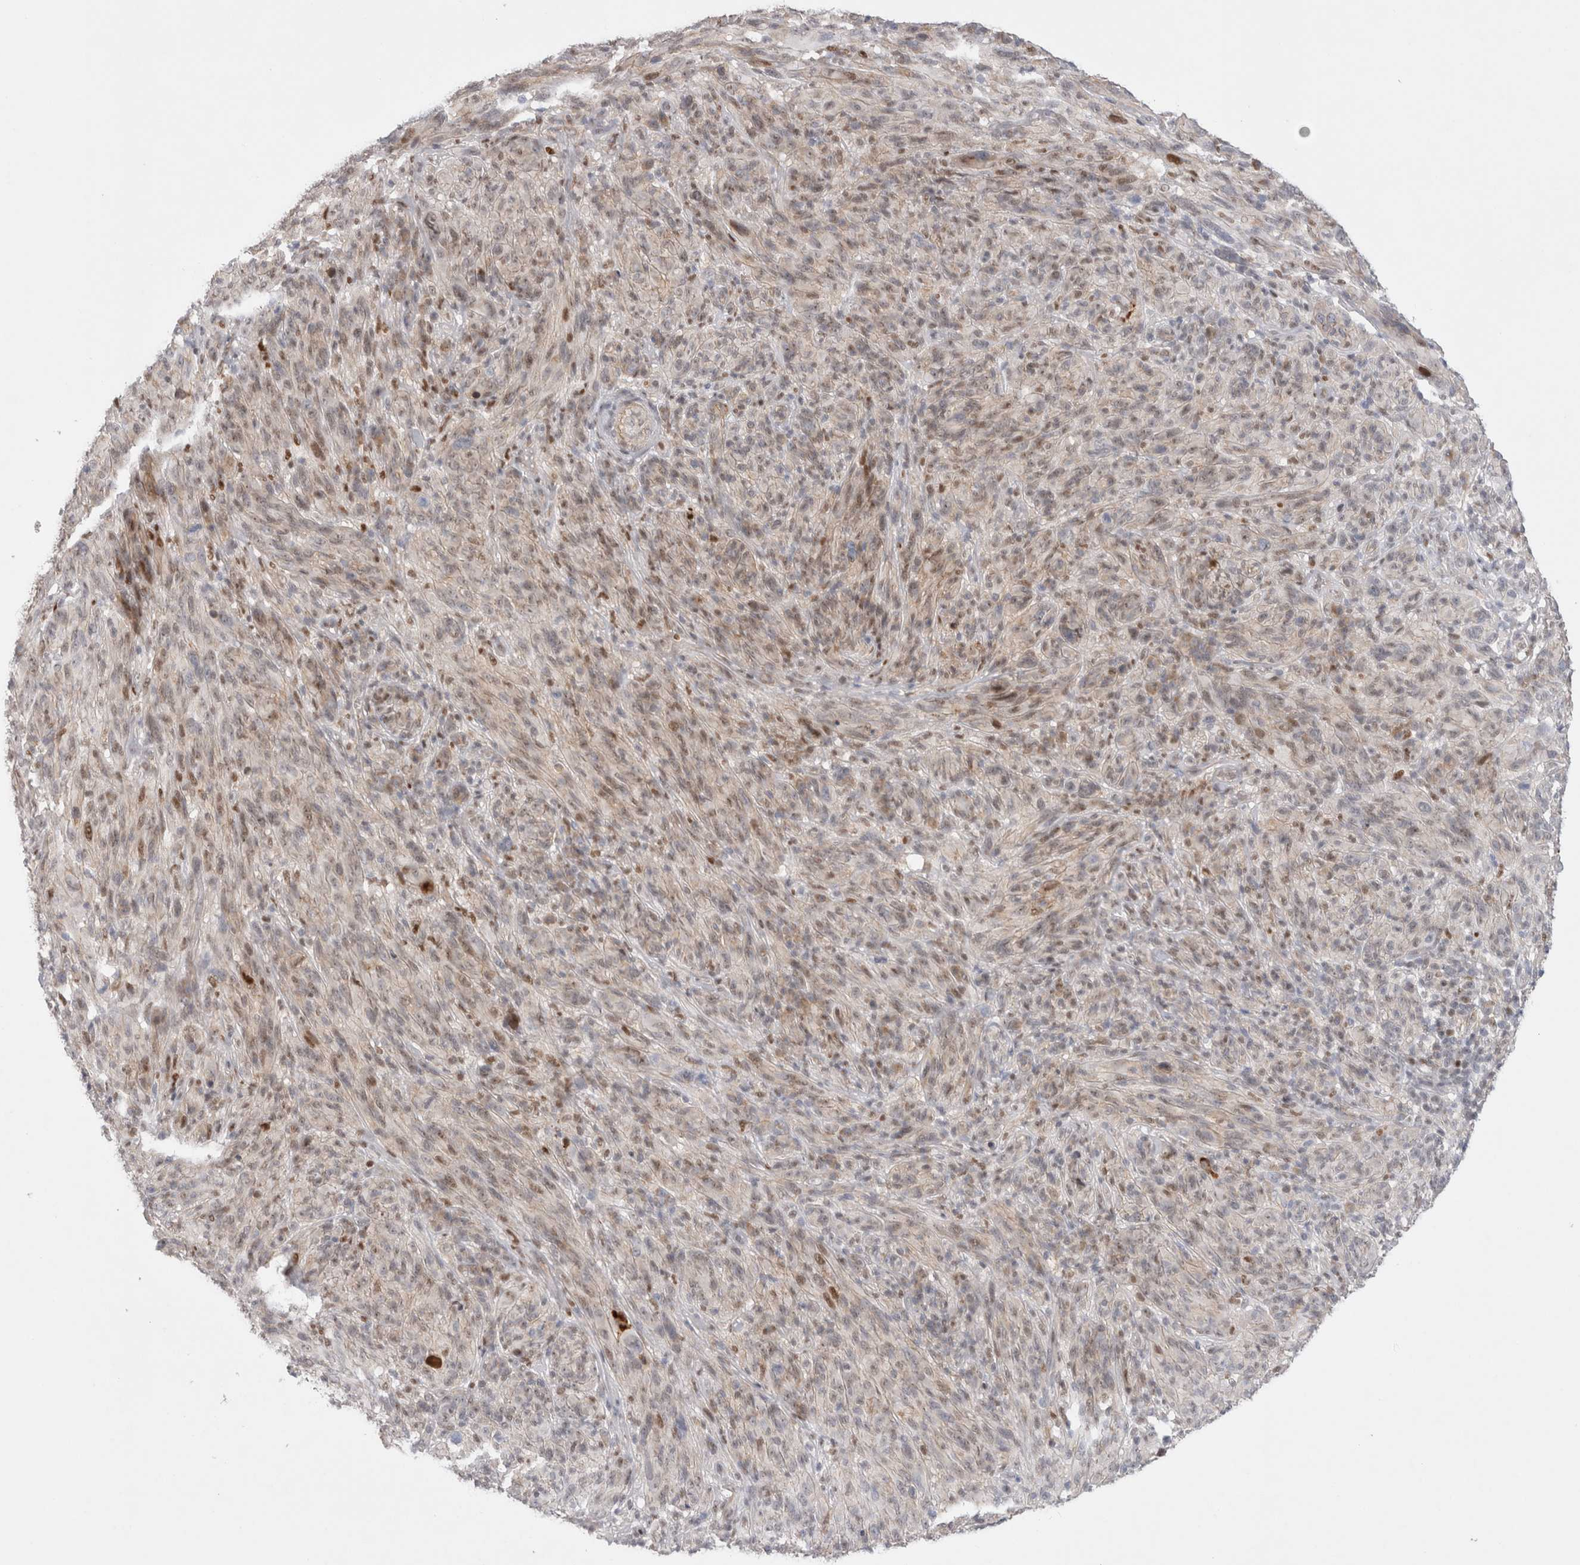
{"staining": {"intensity": "weak", "quantity": ">75%", "location": "nuclear"}, "tissue": "melanoma", "cell_type": "Tumor cells", "image_type": "cancer", "snomed": [{"axis": "morphology", "description": "Malignant melanoma, NOS"}, {"axis": "topography", "description": "Skin of head"}], "caption": "Brown immunohistochemical staining in human malignant melanoma exhibits weak nuclear staining in approximately >75% of tumor cells. (Stains: DAB in brown, nuclei in blue, Microscopy: brightfield microscopy at high magnification).", "gene": "TCF4", "patient": {"sex": "male", "age": 96}}